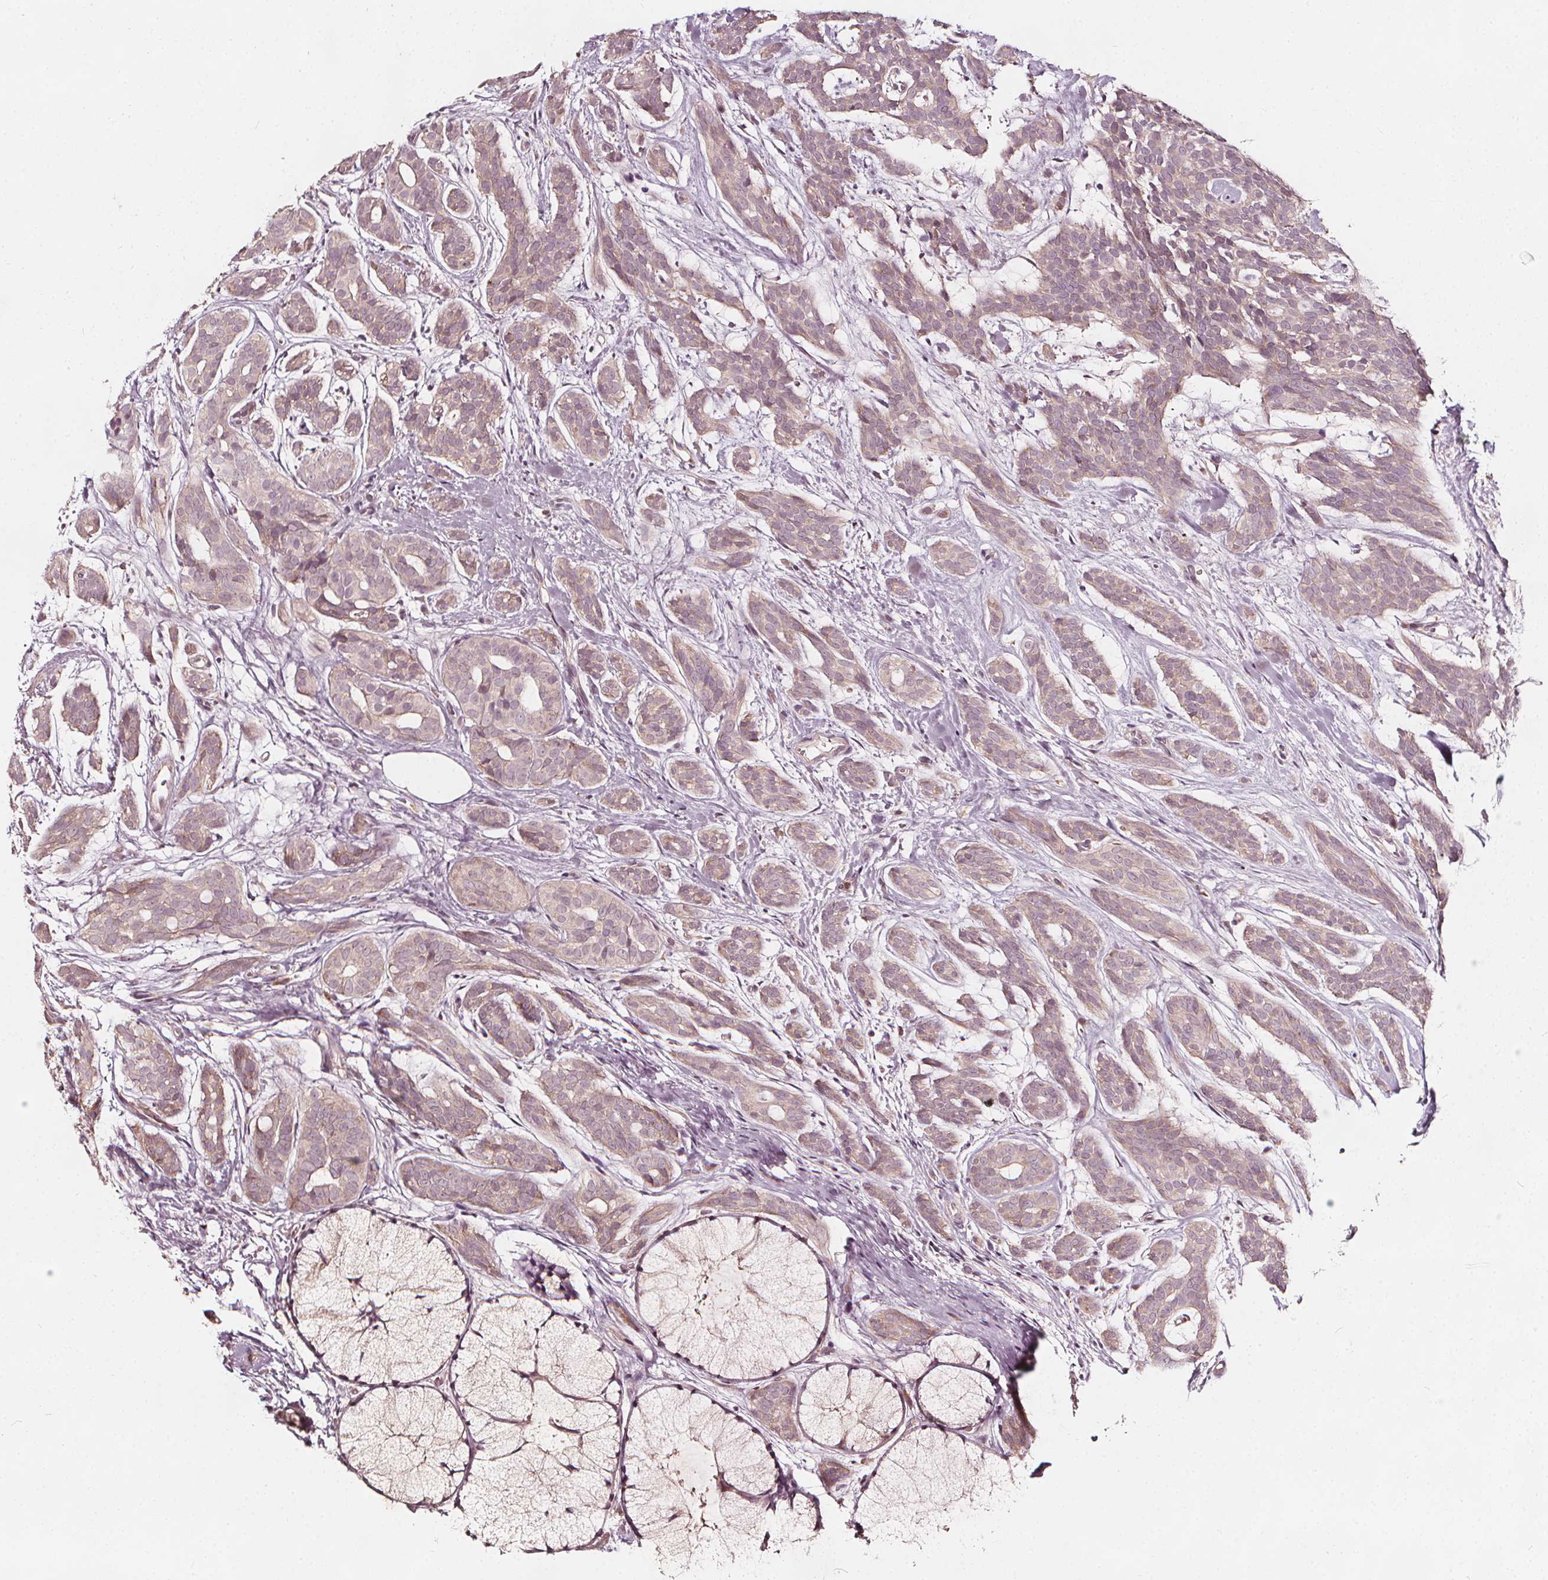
{"staining": {"intensity": "negative", "quantity": "none", "location": "none"}, "tissue": "head and neck cancer", "cell_type": "Tumor cells", "image_type": "cancer", "snomed": [{"axis": "morphology", "description": "Adenocarcinoma, NOS"}, {"axis": "topography", "description": "Head-Neck"}], "caption": "Tumor cells are negative for protein expression in human adenocarcinoma (head and neck).", "gene": "NPC1L1", "patient": {"sex": "male", "age": 66}}